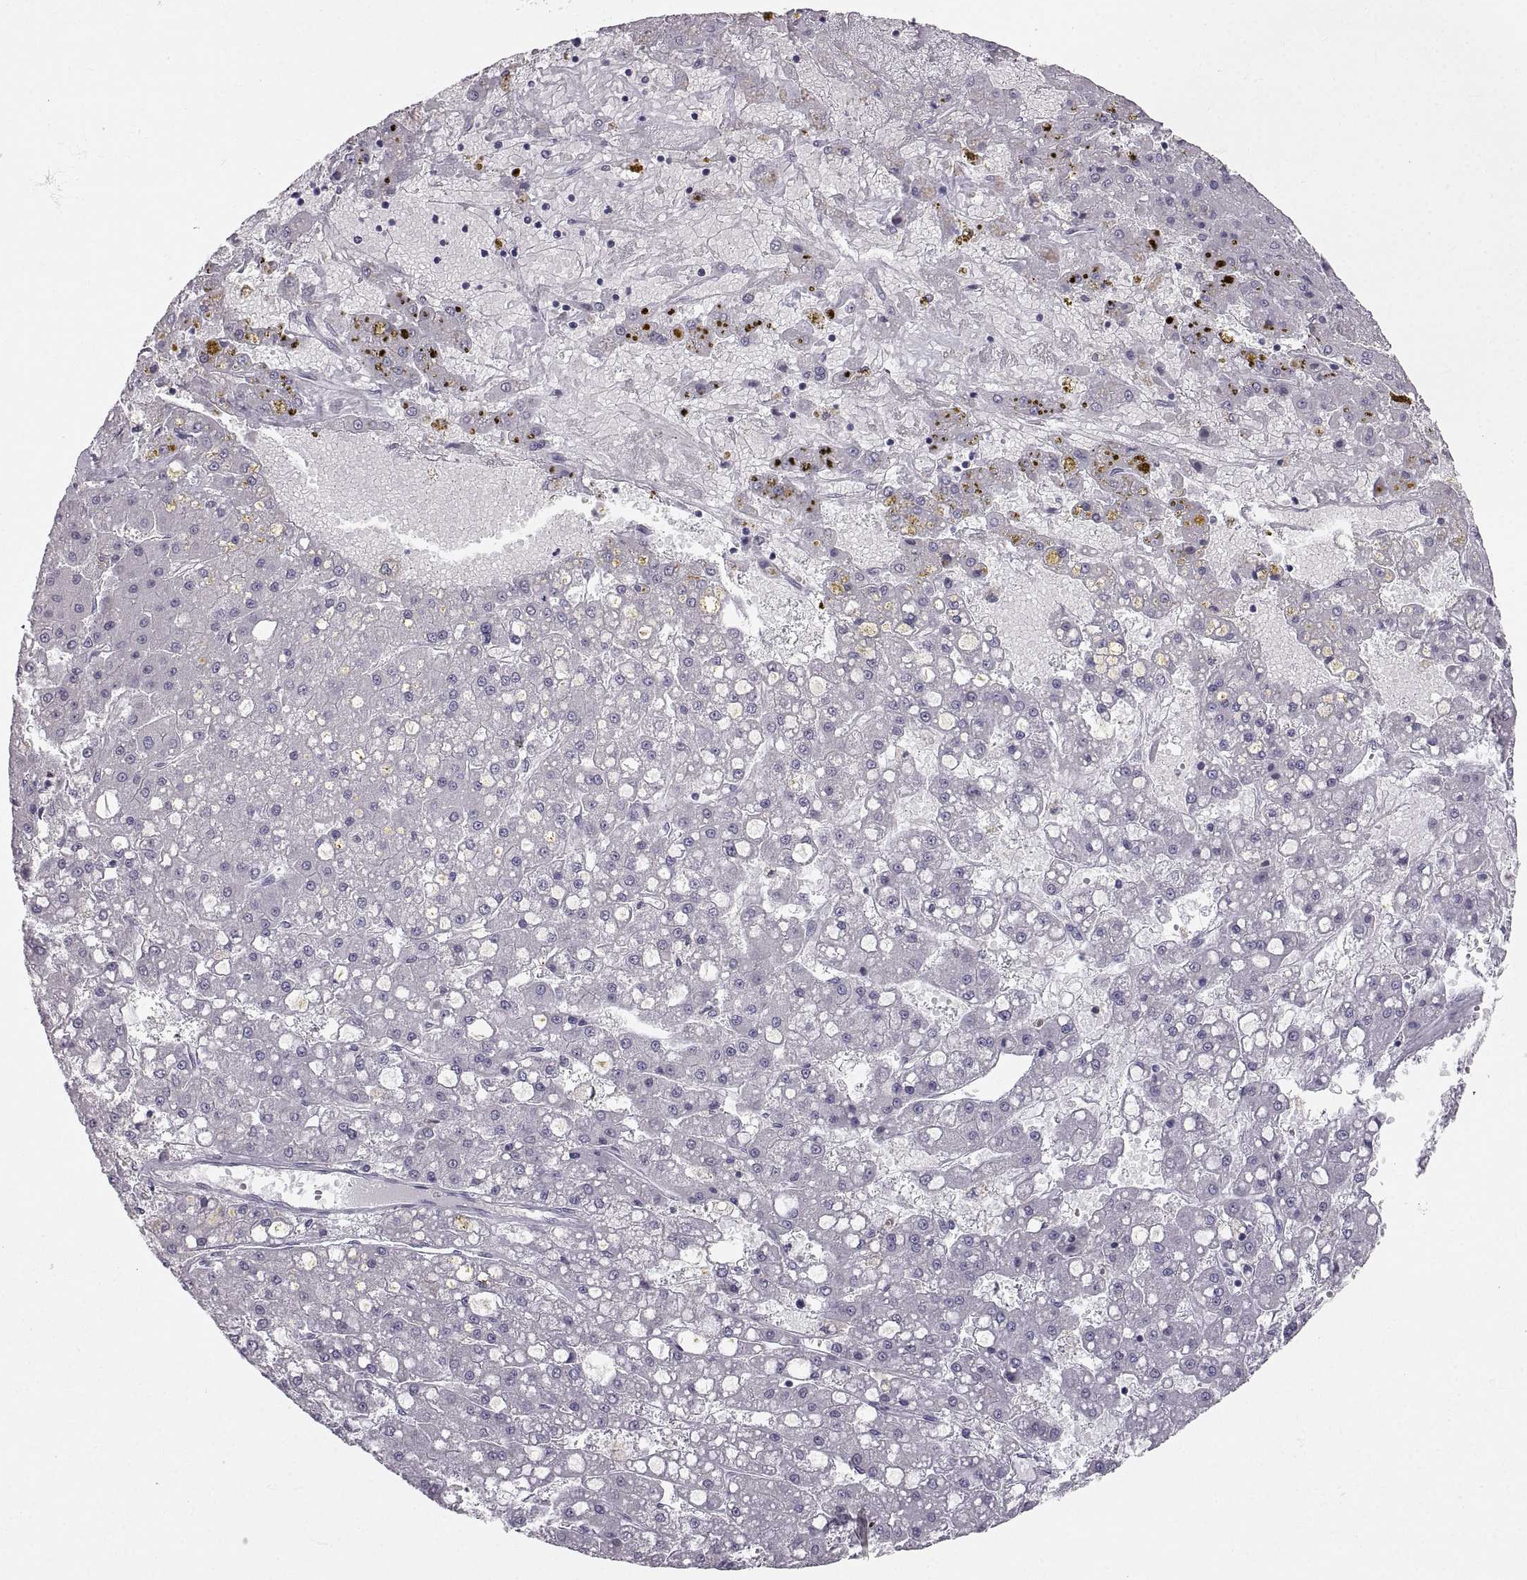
{"staining": {"intensity": "negative", "quantity": "none", "location": "none"}, "tissue": "liver cancer", "cell_type": "Tumor cells", "image_type": "cancer", "snomed": [{"axis": "morphology", "description": "Carcinoma, Hepatocellular, NOS"}, {"axis": "topography", "description": "Liver"}], "caption": "An image of liver cancer (hepatocellular carcinoma) stained for a protein exhibits no brown staining in tumor cells.", "gene": "ZNF185", "patient": {"sex": "male", "age": 67}}